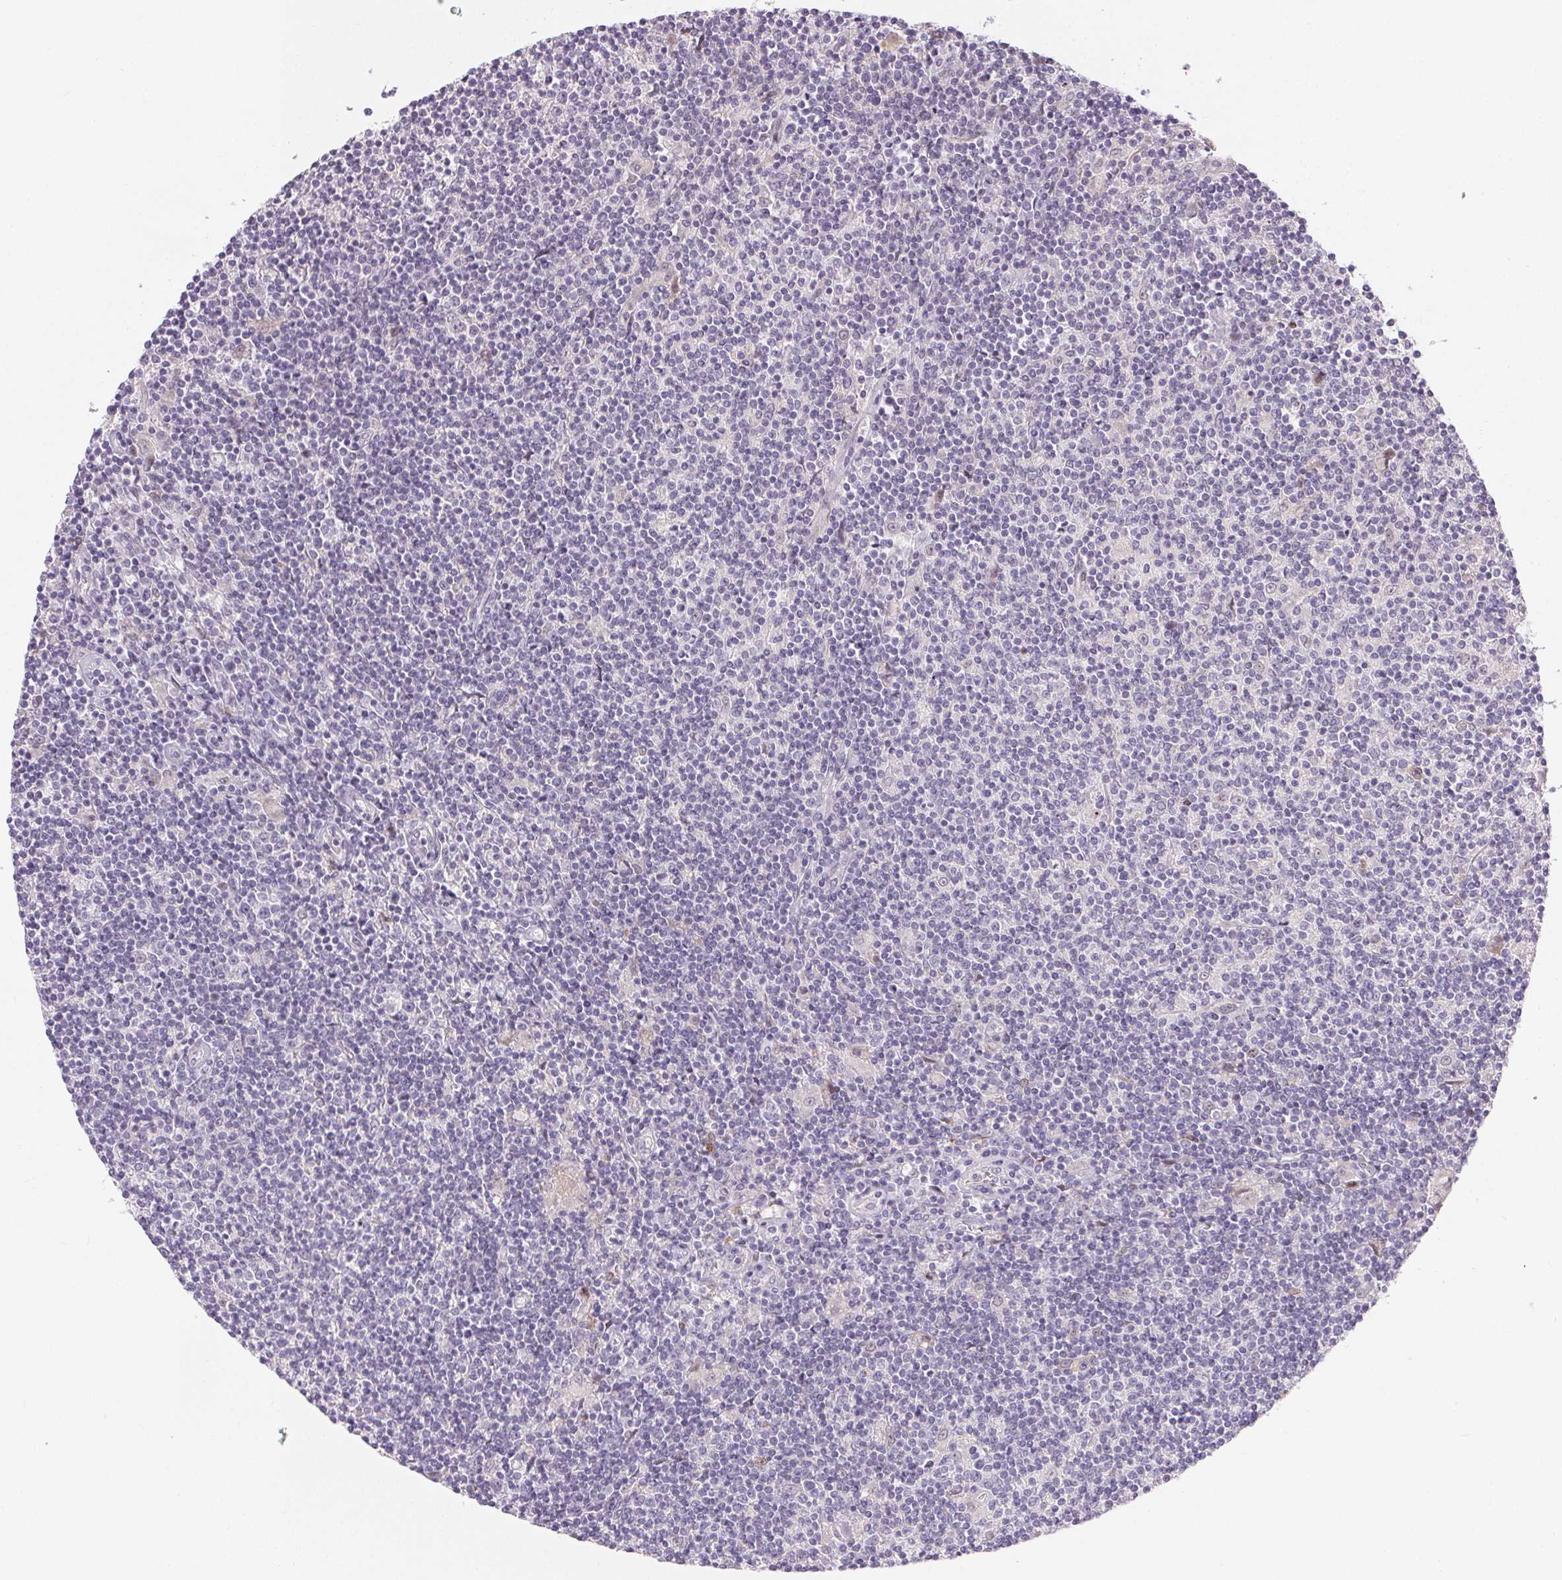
{"staining": {"intensity": "negative", "quantity": "none", "location": "none"}, "tissue": "lymphoma", "cell_type": "Tumor cells", "image_type": "cancer", "snomed": [{"axis": "morphology", "description": "Hodgkin's disease, NOS"}, {"axis": "topography", "description": "Lymph node"}], "caption": "There is no significant staining in tumor cells of Hodgkin's disease.", "gene": "RPGRIP1", "patient": {"sex": "male", "age": 40}}